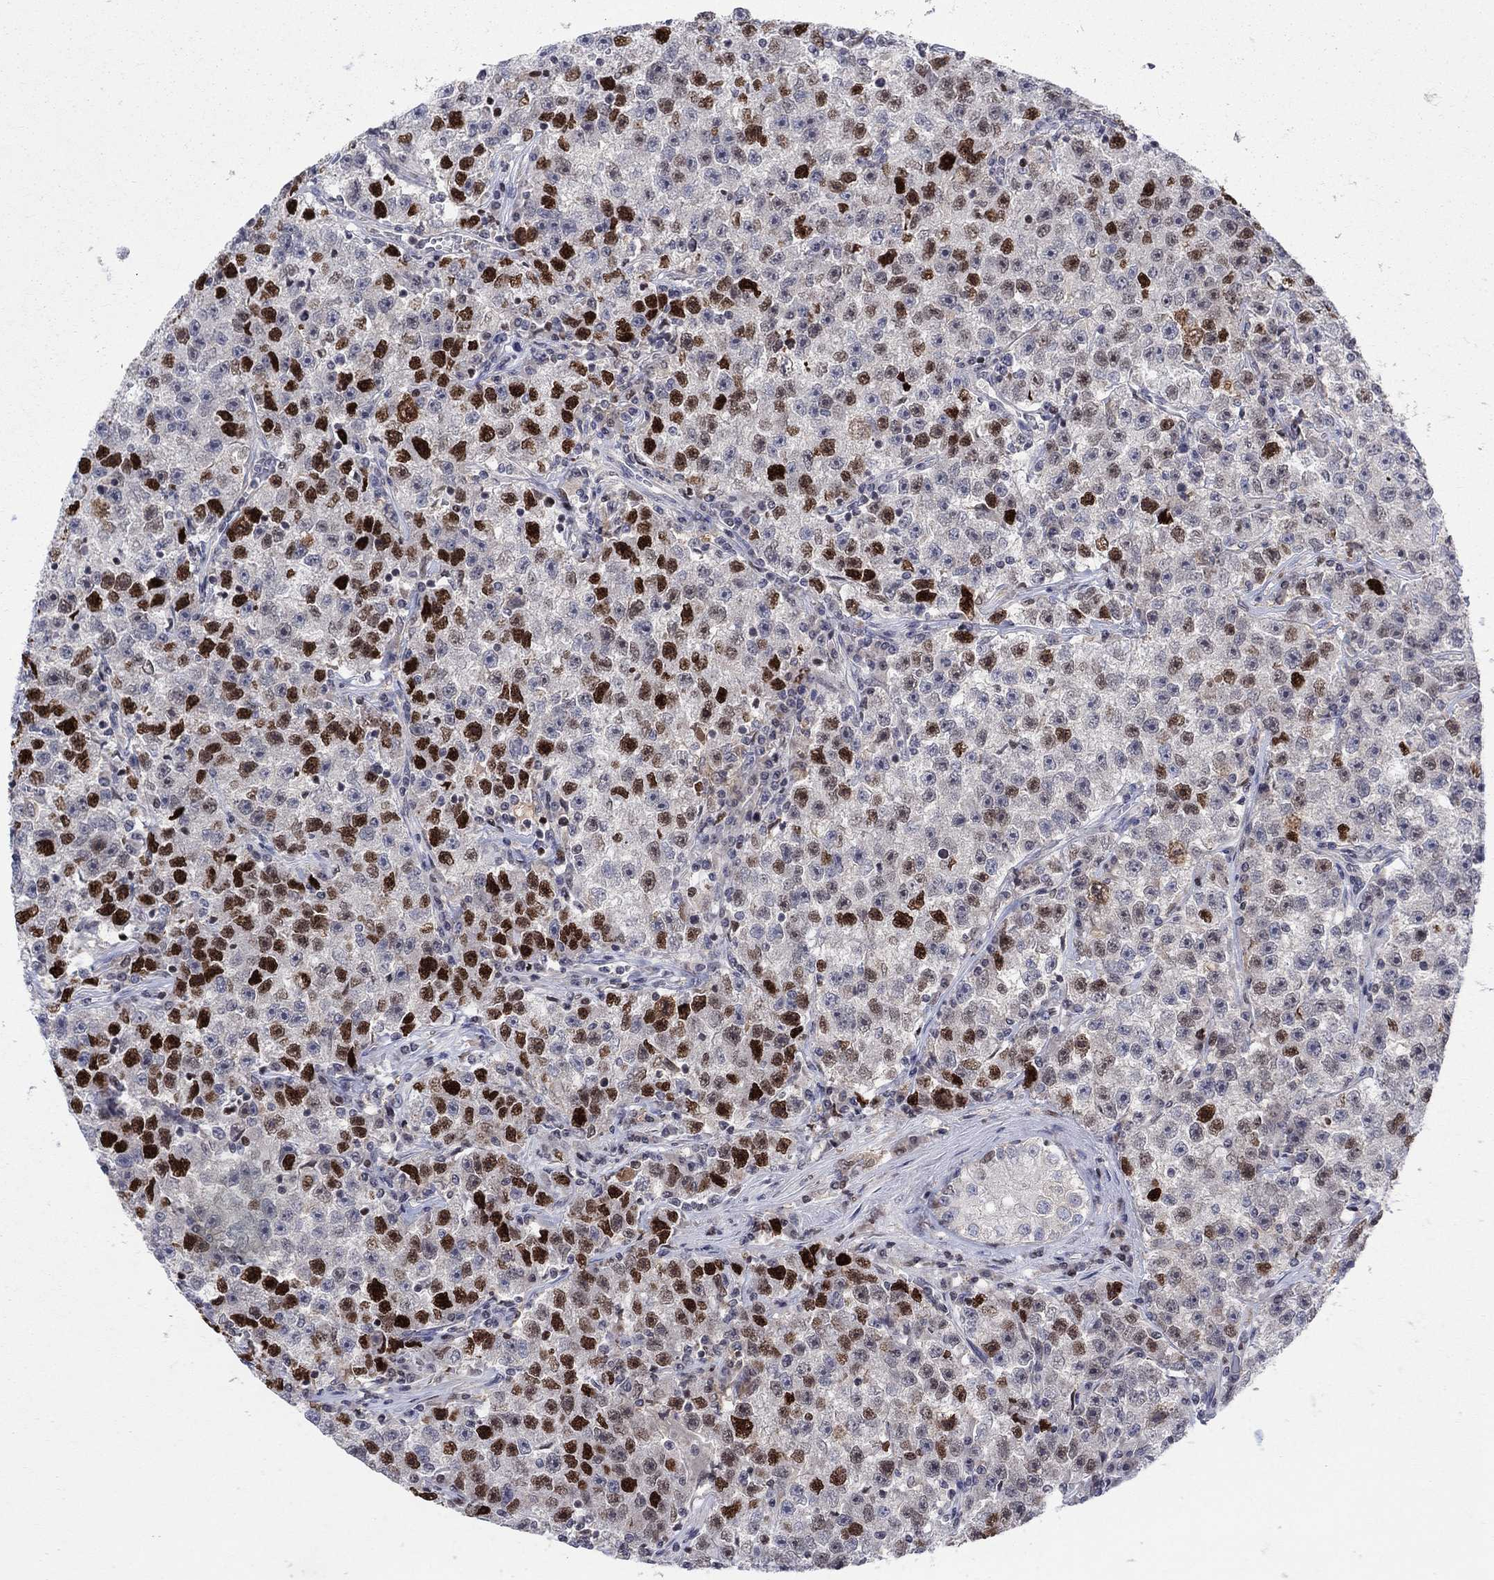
{"staining": {"intensity": "strong", "quantity": "<25%", "location": "nuclear"}, "tissue": "testis cancer", "cell_type": "Tumor cells", "image_type": "cancer", "snomed": [{"axis": "morphology", "description": "Seminoma, NOS"}, {"axis": "topography", "description": "Testis"}], "caption": "Protein staining exhibits strong nuclear positivity in approximately <25% of tumor cells in testis cancer.", "gene": "ZNHIT3", "patient": {"sex": "male", "age": 22}}